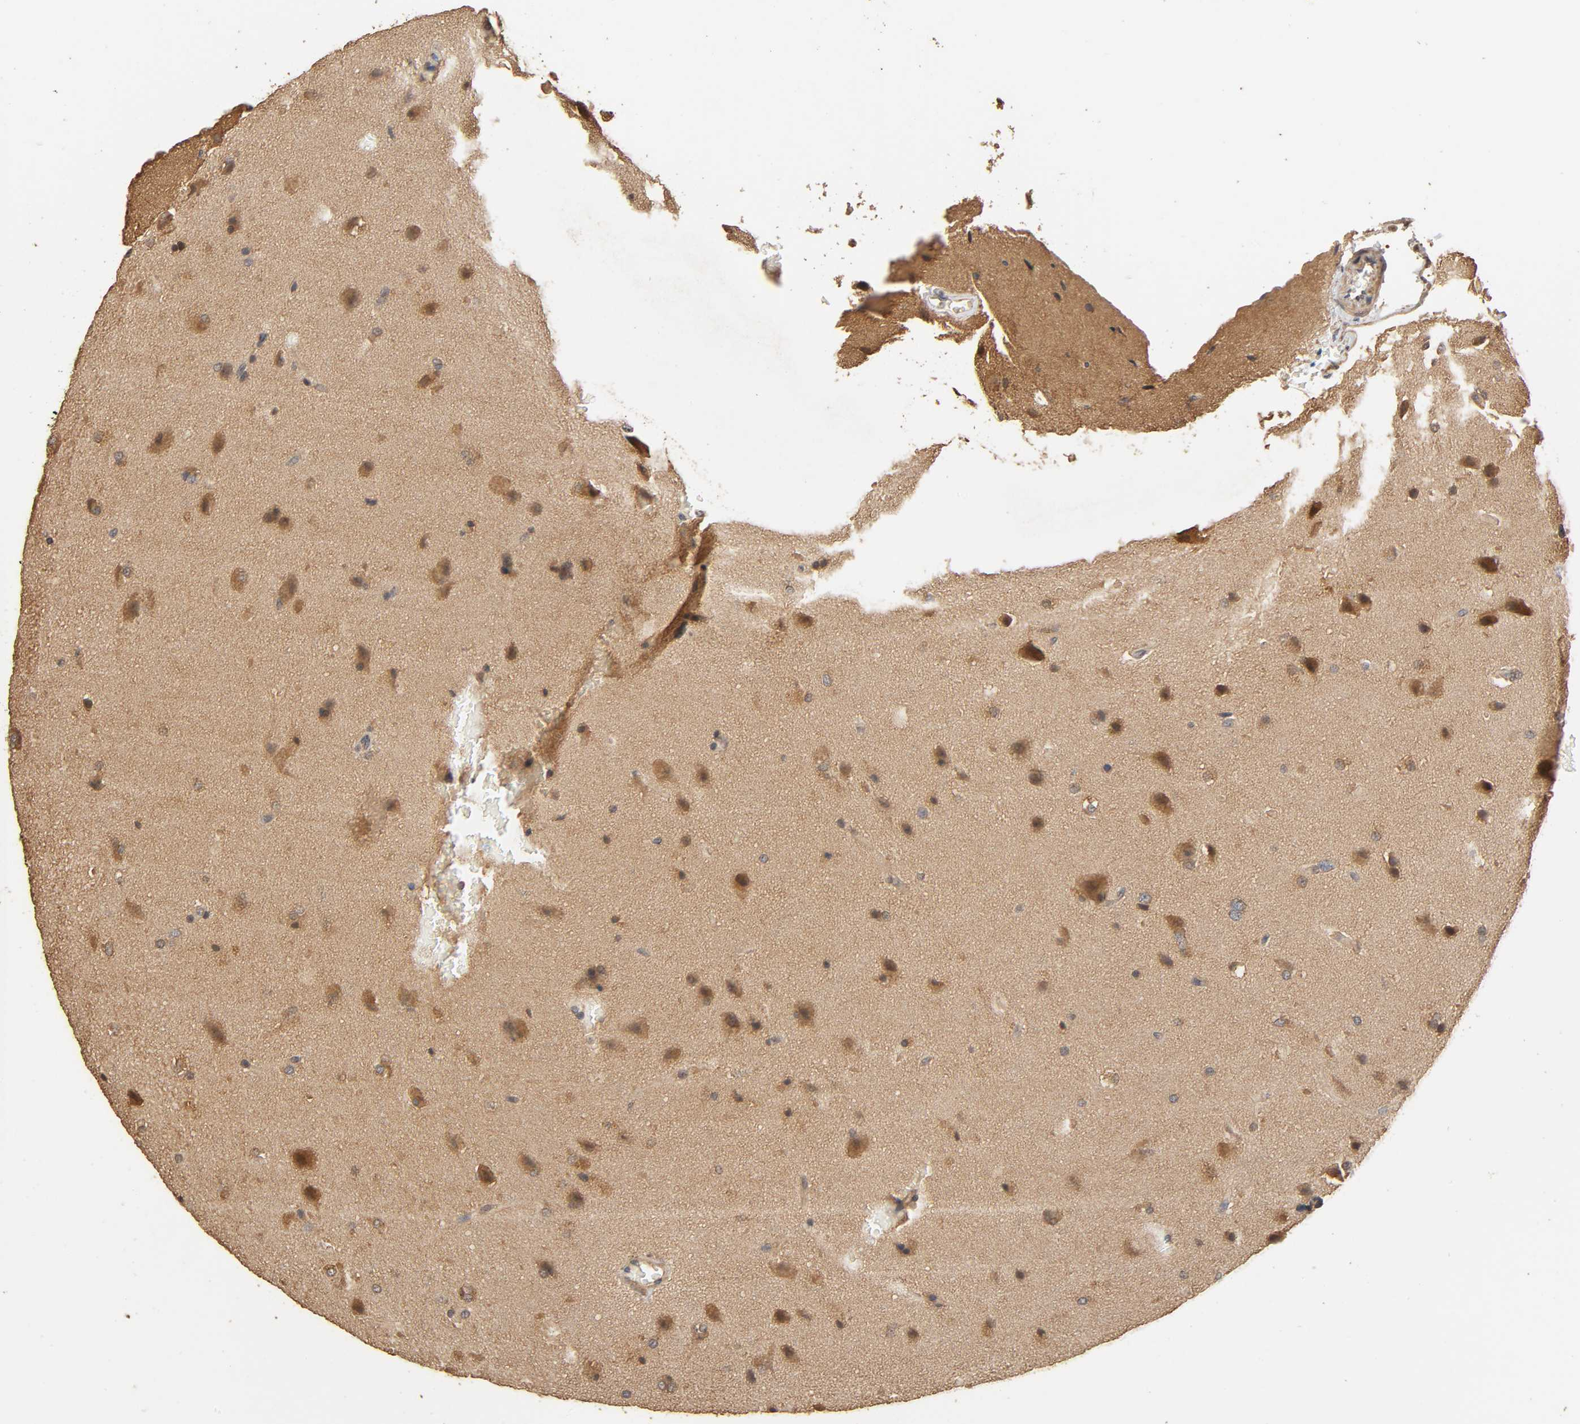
{"staining": {"intensity": "moderate", "quantity": ">75%", "location": "cytoplasmic/membranous"}, "tissue": "glioma", "cell_type": "Tumor cells", "image_type": "cancer", "snomed": [{"axis": "morphology", "description": "Glioma, malignant, Low grade"}, {"axis": "topography", "description": "Cerebral cortex"}], "caption": "DAB immunohistochemical staining of low-grade glioma (malignant) shows moderate cytoplasmic/membranous protein staining in approximately >75% of tumor cells.", "gene": "ARHGEF7", "patient": {"sex": "female", "age": 47}}